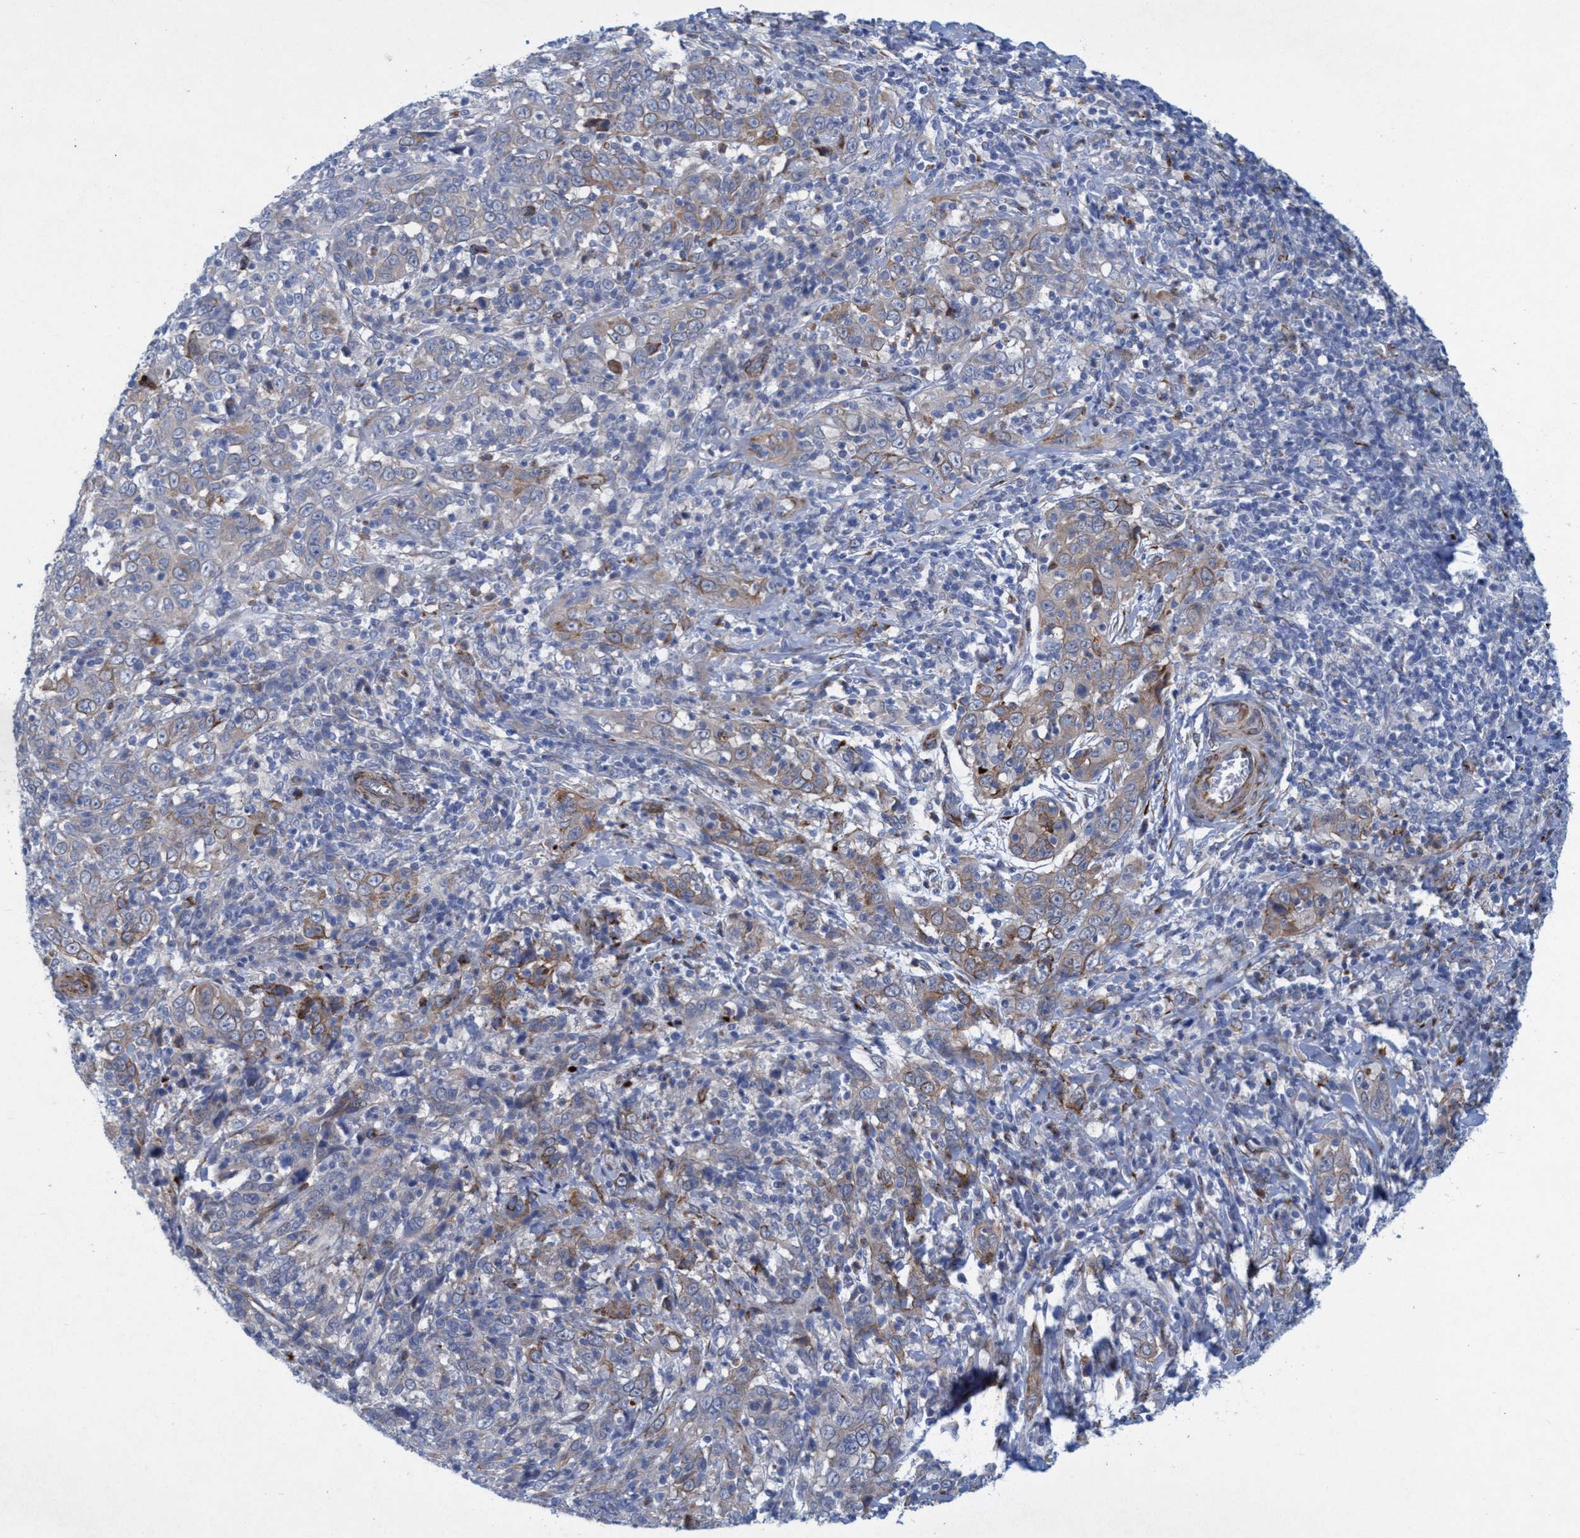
{"staining": {"intensity": "moderate", "quantity": "<25%", "location": "cytoplasmic/membranous"}, "tissue": "cervical cancer", "cell_type": "Tumor cells", "image_type": "cancer", "snomed": [{"axis": "morphology", "description": "Squamous cell carcinoma, NOS"}, {"axis": "topography", "description": "Cervix"}], "caption": "Cervical cancer (squamous cell carcinoma) tissue exhibits moderate cytoplasmic/membranous staining in about <25% of tumor cells", "gene": "SLC43A2", "patient": {"sex": "female", "age": 46}}